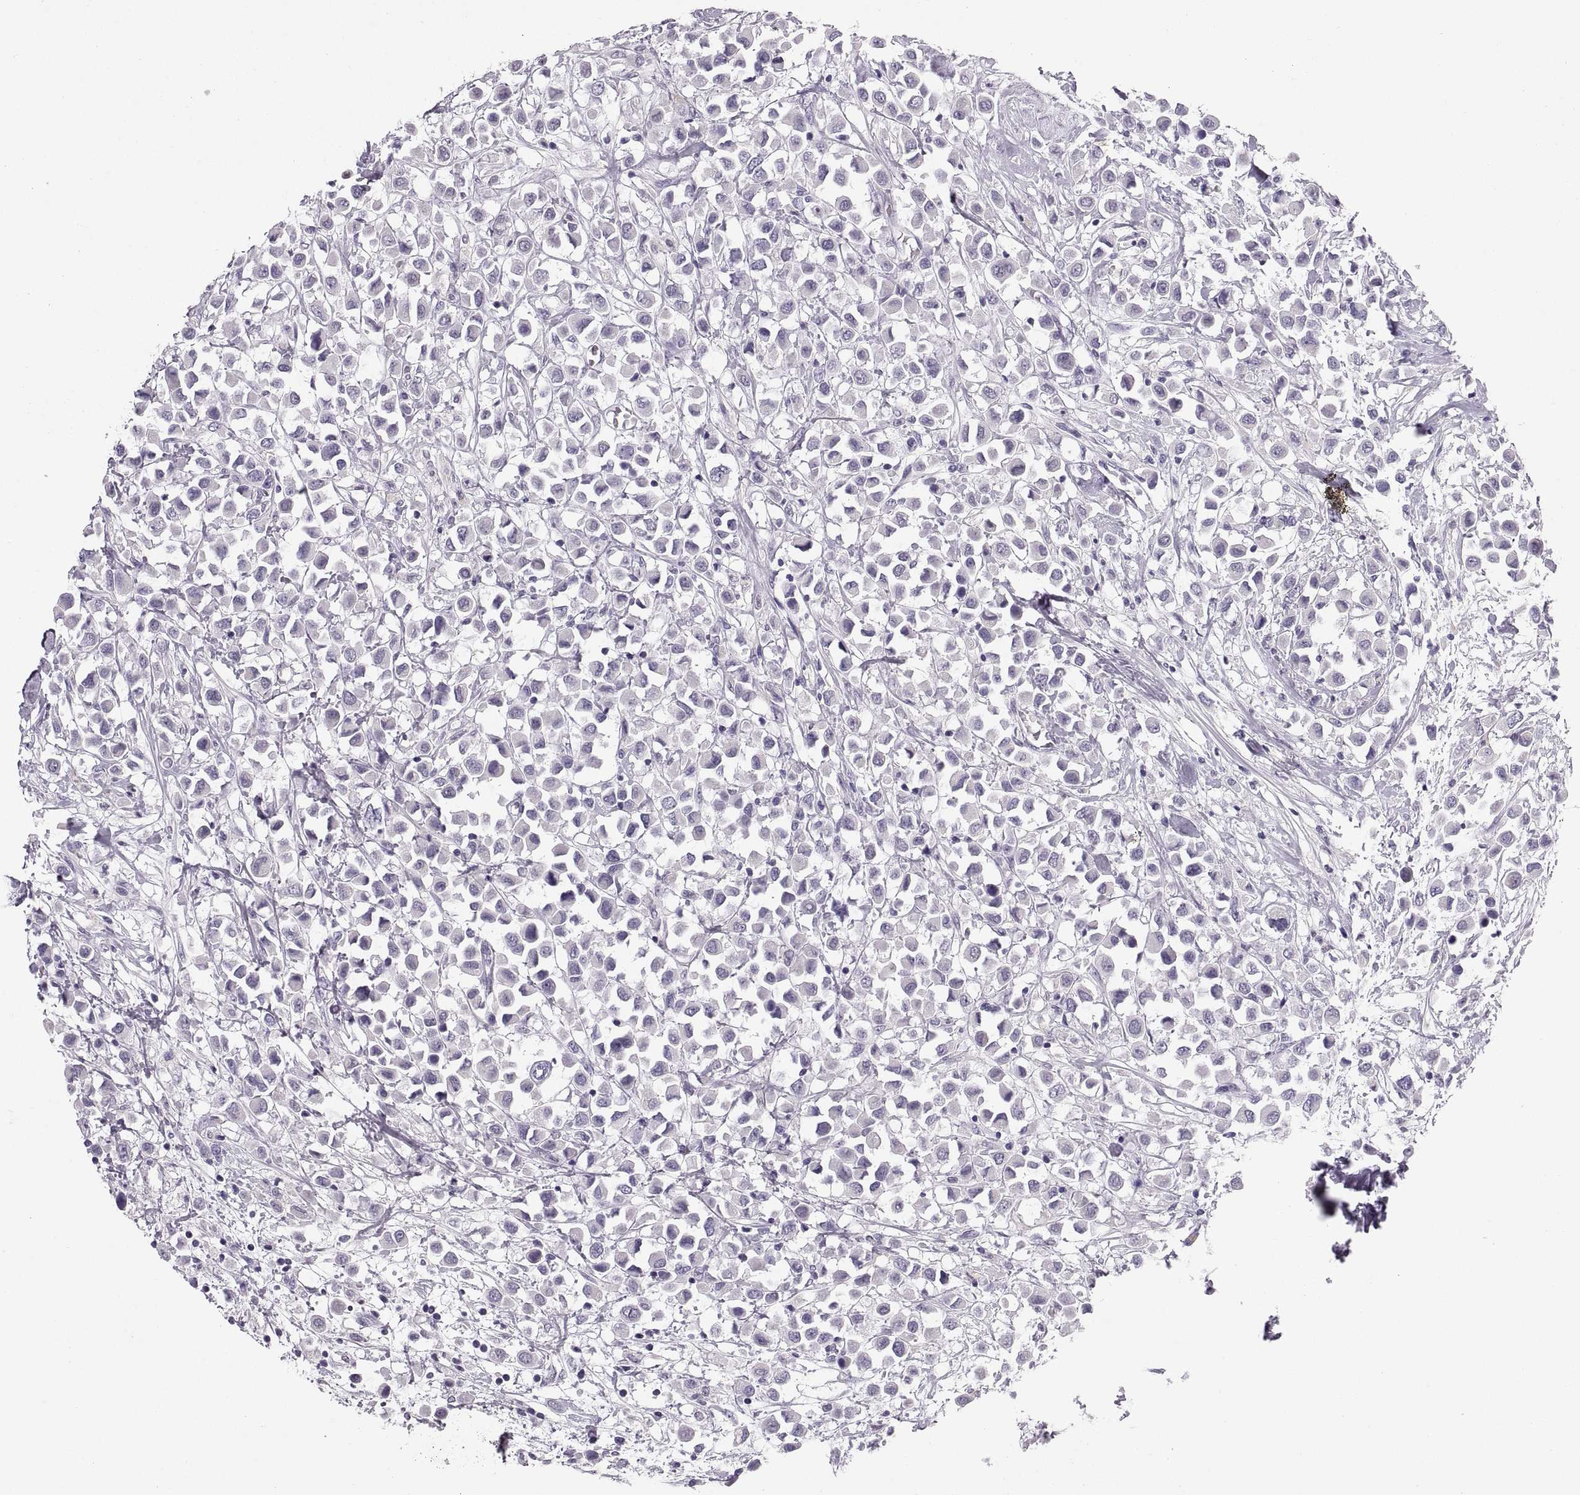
{"staining": {"intensity": "negative", "quantity": "none", "location": "none"}, "tissue": "breast cancer", "cell_type": "Tumor cells", "image_type": "cancer", "snomed": [{"axis": "morphology", "description": "Duct carcinoma"}, {"axis": "topography", "description": "Breast"}], "caption": "A high-resolution histopathology image shows immunohistochemistry staining of breast cancer, which exhibits no significant staining in tumor cells.", "gene": "QRICH2", "patient": {"sex": "female", "age": 61}}